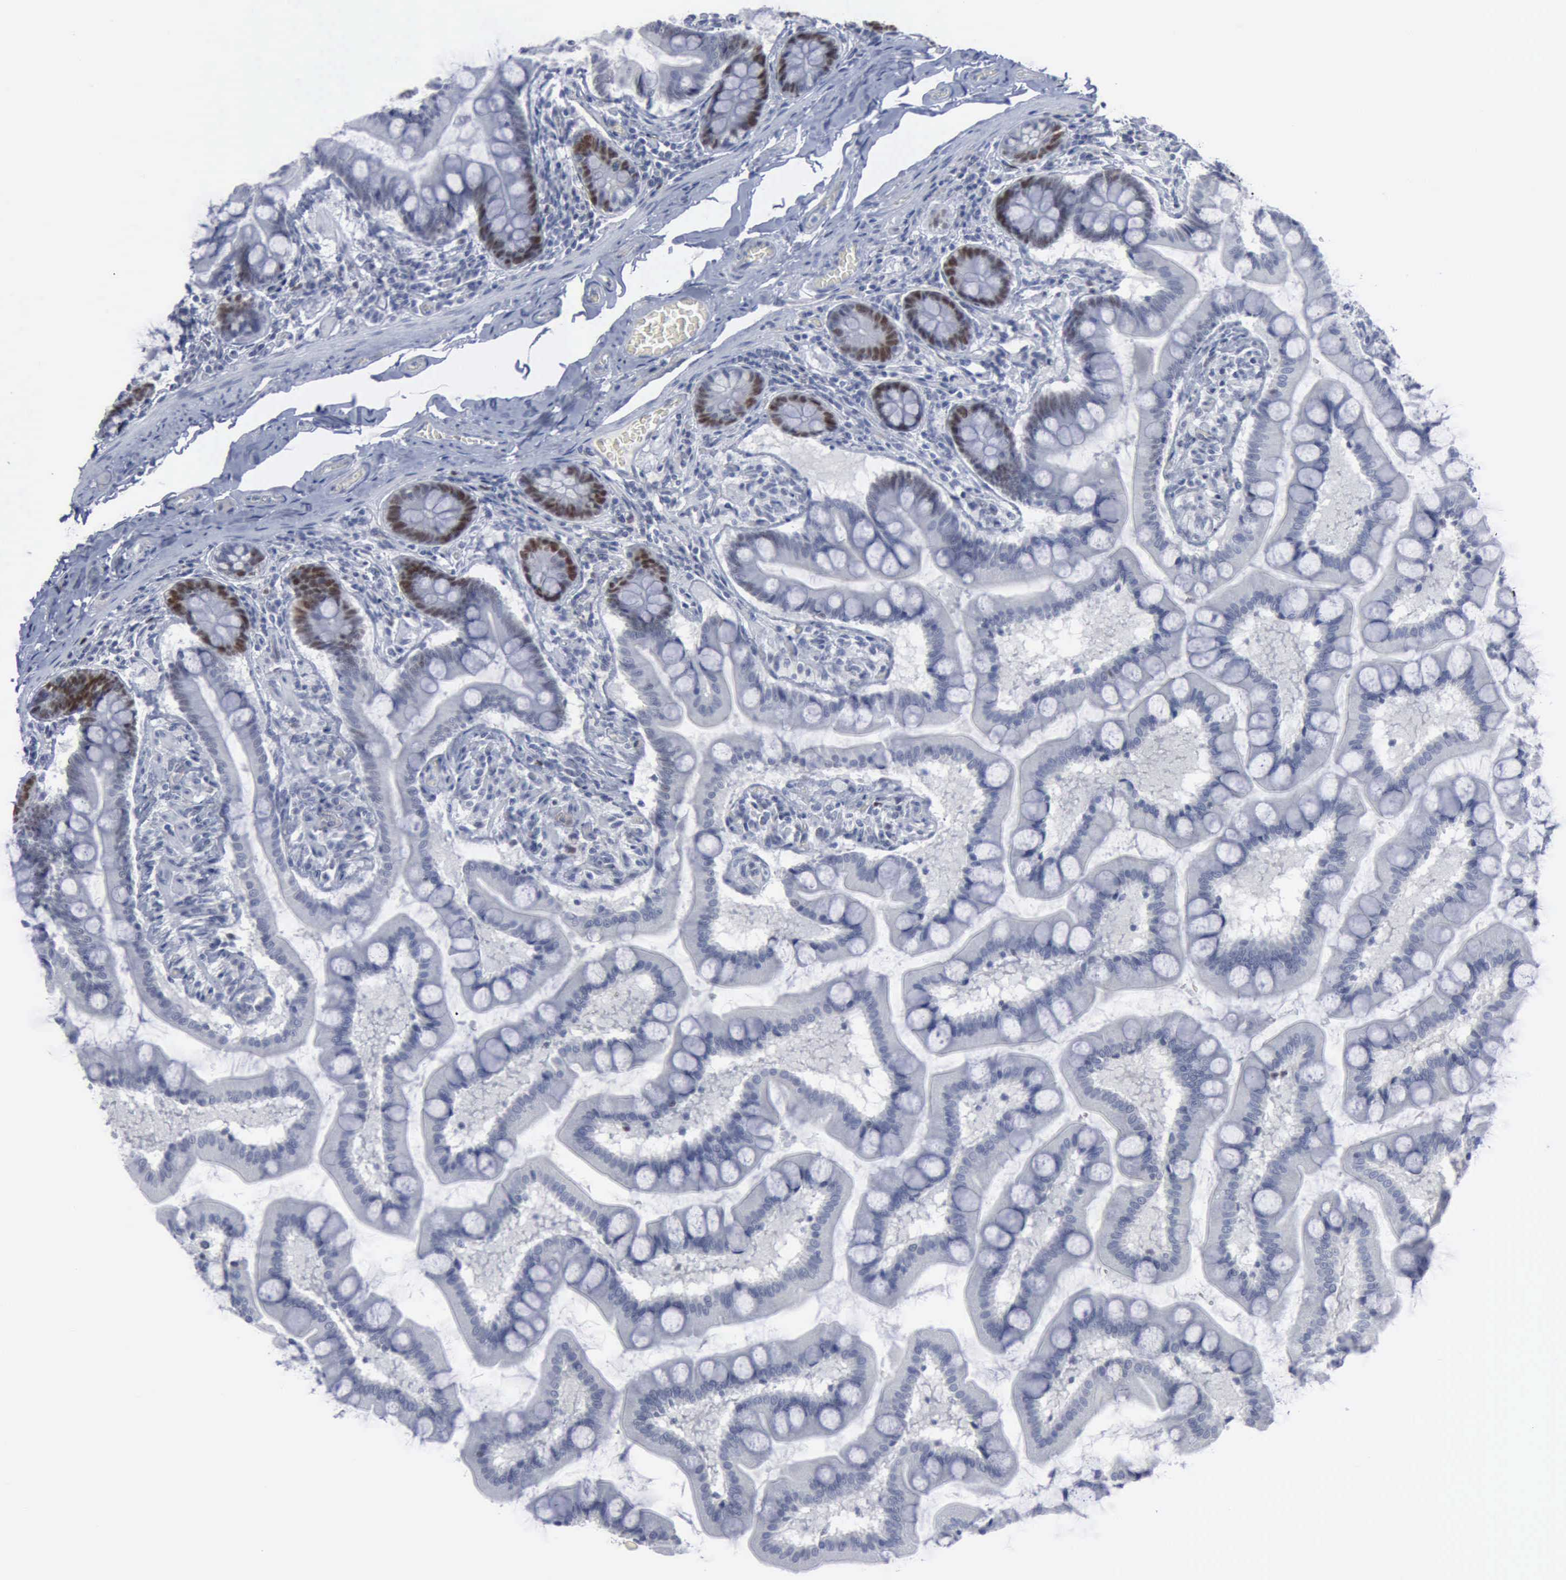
{"staining": {"intensity": "strong", "quantity": "<25%", "location": "nuclear"}, "tissue": "small intestine", "cell_type": "Glandular cells", "image_type": "normal", "snomed": [{"axis": "morphology", "description": "Normal tissue, NOS"}, {"axis": "topography", "description": "Small intestine"}], "caption": "DAB immunohistochemical staining of benign human small intestine shows strong nuclear protein expression in about <25% of glandular cells. The staining is performed using DAB brown chromogen to label protein expression. The nuclei are counter-stained blue using hematoxylin.", "gene": "MCM5", "patient": {"sex": "male", "age": 41}}